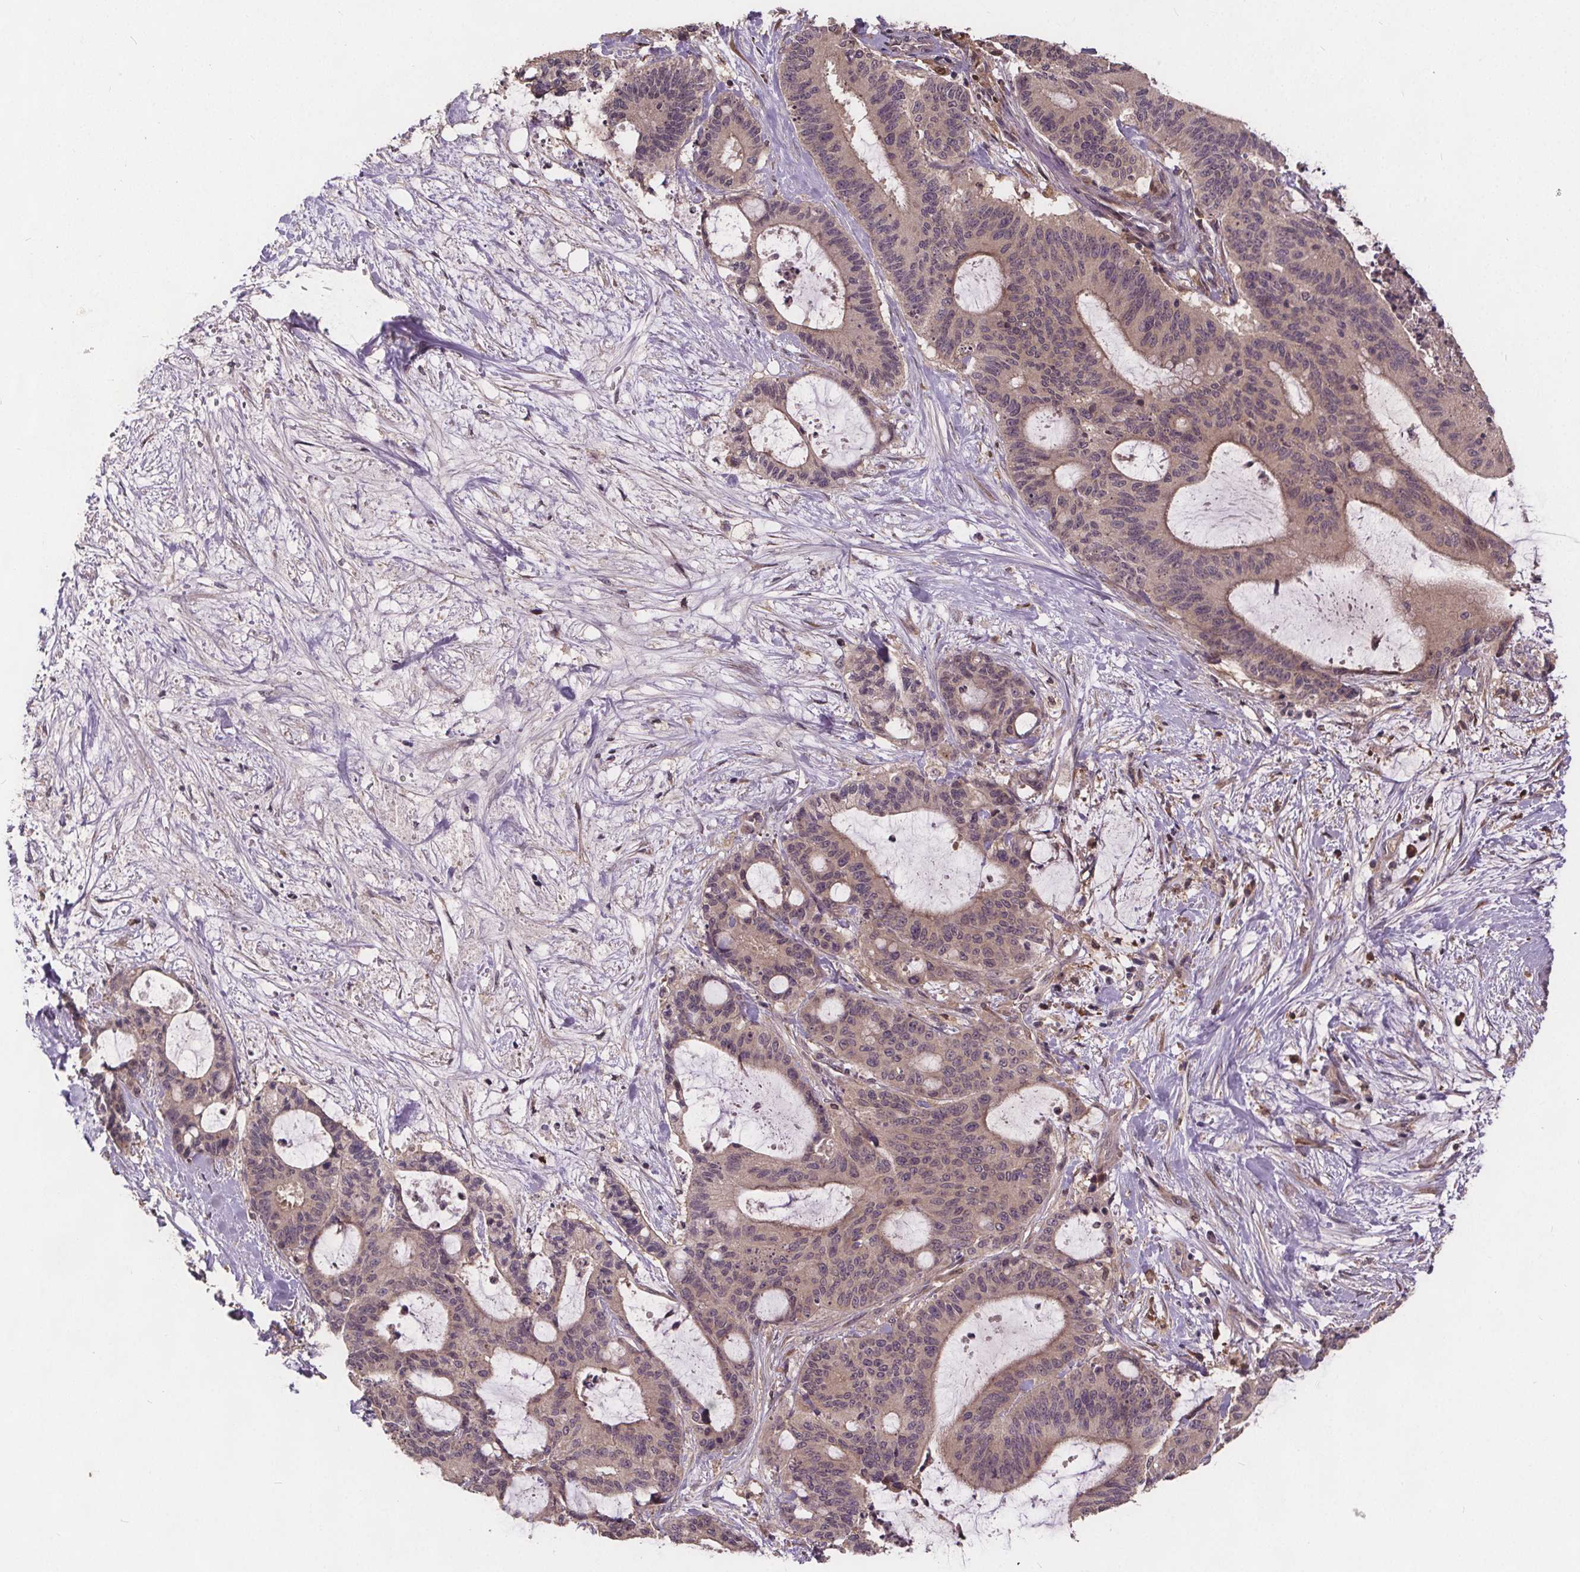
{"staining": {"intensity": "weak", "quantity": "25%-75%", "location": "cytoplasmic/membranous"}, "tissue": "liver cancer", "cell_type": "Tumor cells", "image_type": "cancer", "snomed": [{"axis": "morphology", "description": "Cholangiocarcinoma"}, {"axis": "topography", "description": "Liver"}], "caption": "Liver cholangiocarcinoma tissue displays weak cytoplasmic/membranous expression in about 25%-75% of tumor cells (IHC, brightfield microscopy, high magnification).", "gene": "USP9X", "patient": {"sex": "female", "age": 73}}